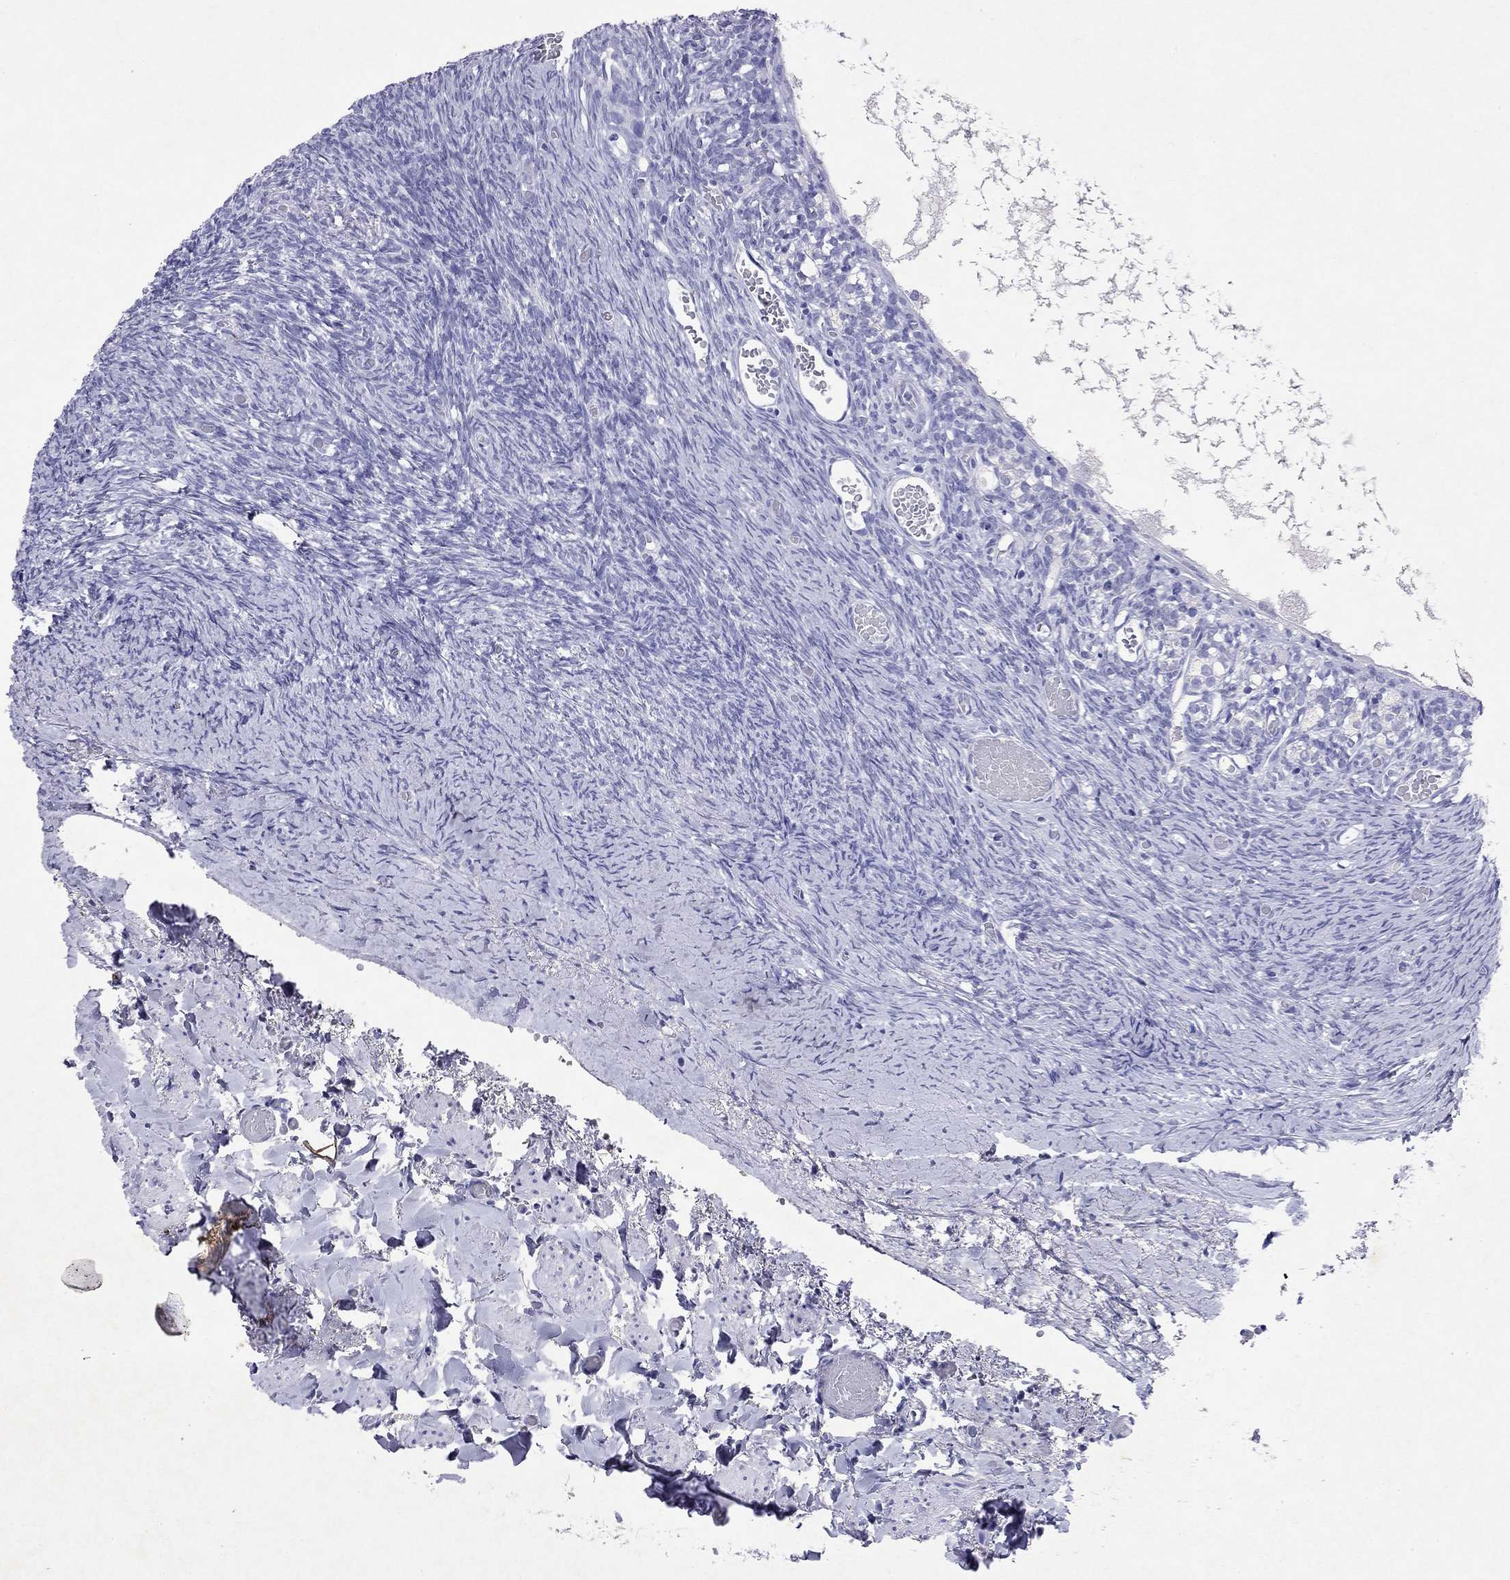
{"staining": {"intensity": "negative", "quantity": "none", "location": "none"}, "tissue": "ovary", "cell_type": "Follicle cells", "image_type": "normal", "snomed": [{"axis": "morphology", "description": "Normal tissue, NOS"}, {"axis": "topography", "description": "Ovary"}], "caption": "DAB immunohistochemical staining of unremarkable ovary displays no significant expression in follicle cells.", "gene": "ARMC12", "patient": {"sex": "female", "age": 39}}